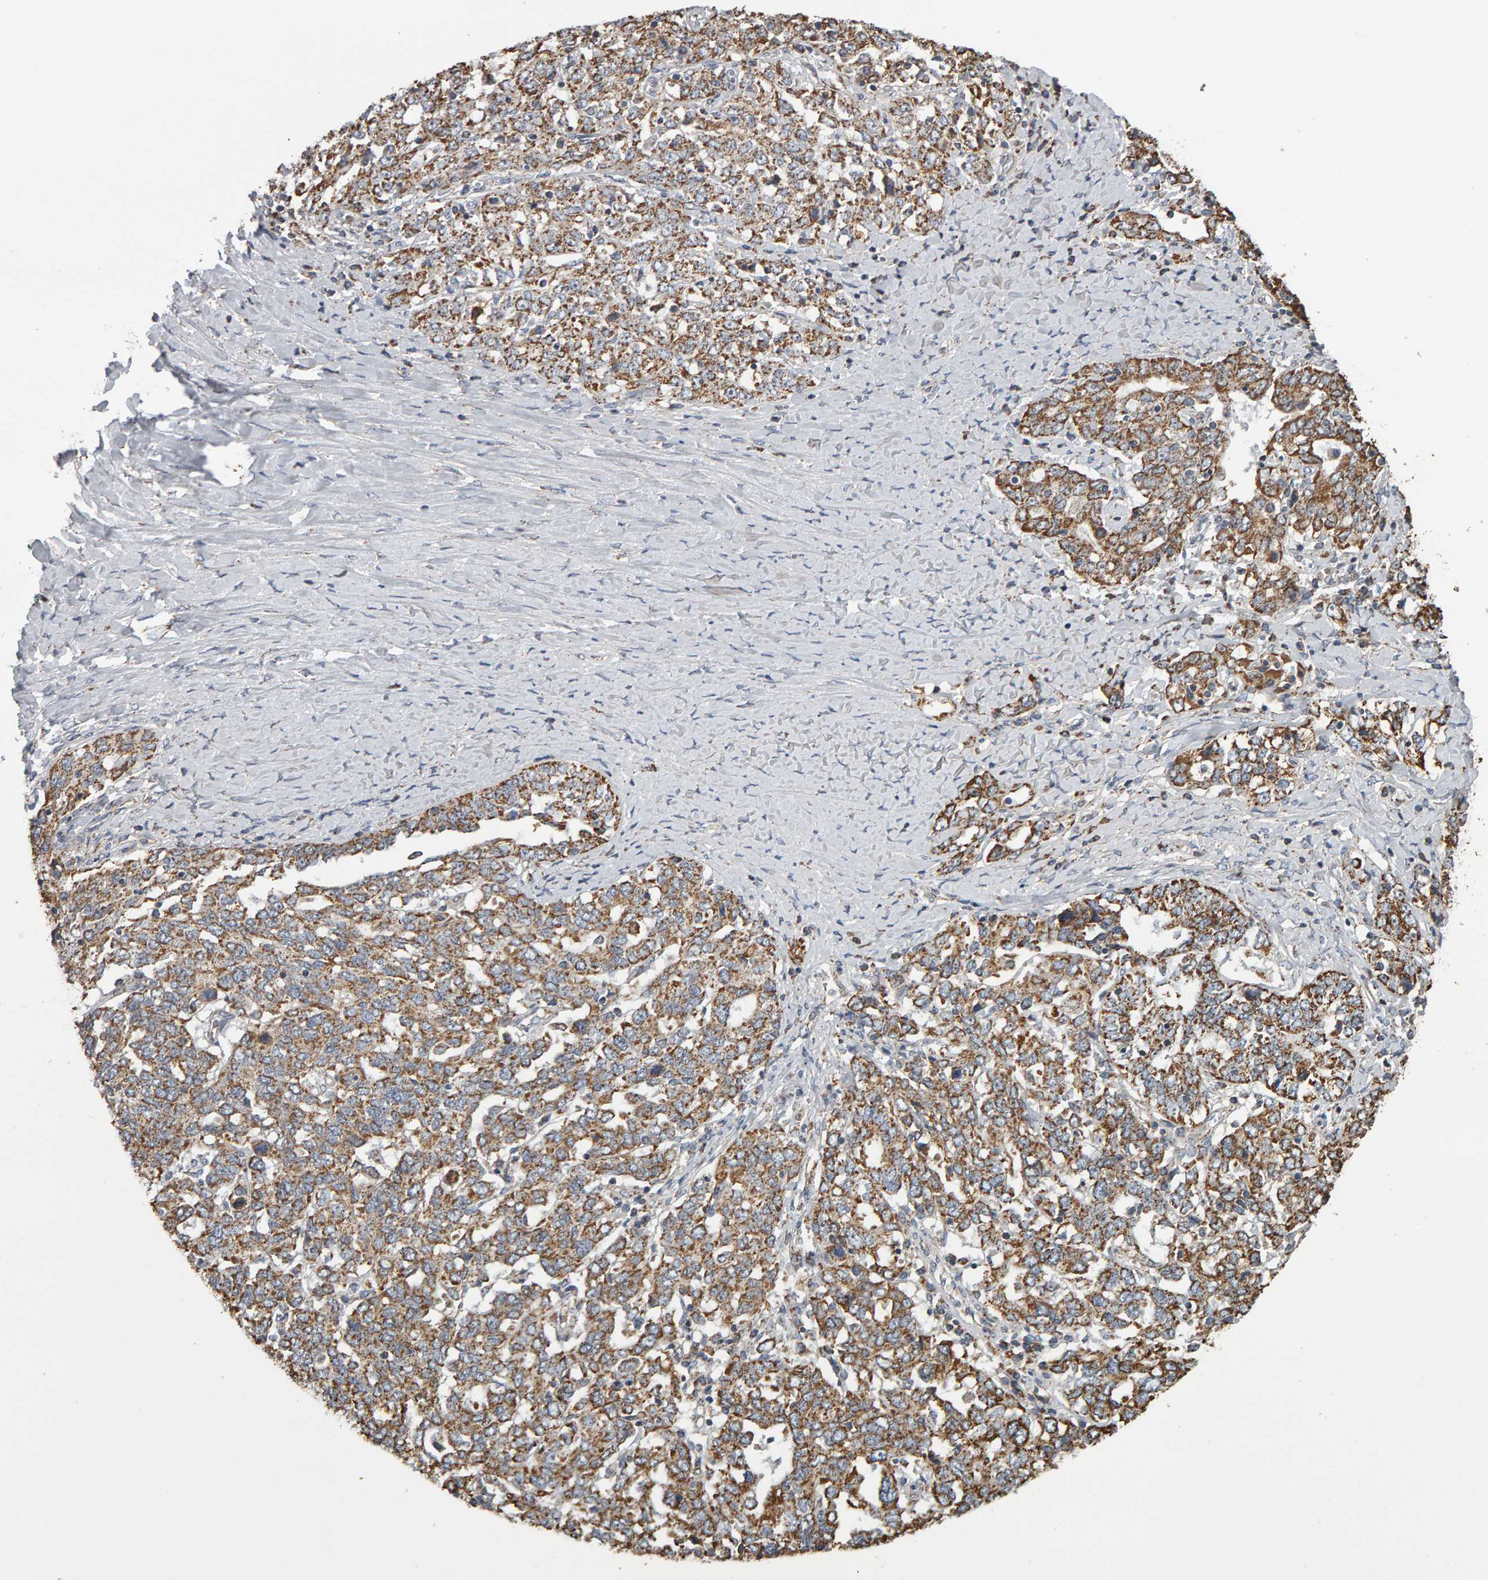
{"staining": {"intensity": "moderate", "quantity": ">75%", "location": "cytoplasmic/membranous"}, "tissue": "ovarian cancer", "cell_type": "Tumor cells", "image_type": "cancer", "snomed": [{"axis": "morphology", "description": "Carcinoma, endometroid"}, {"axis": "topography", "description": "Ovary"}], "caption": "The immunohistochemical stain highlights moderate cytoplasmic/membranous positivity in tumor cells of endometroid carcinoma (ovarian) tissue.", "gene": "TOM1L1", "patient": {"sex": "female", "age": 62}}